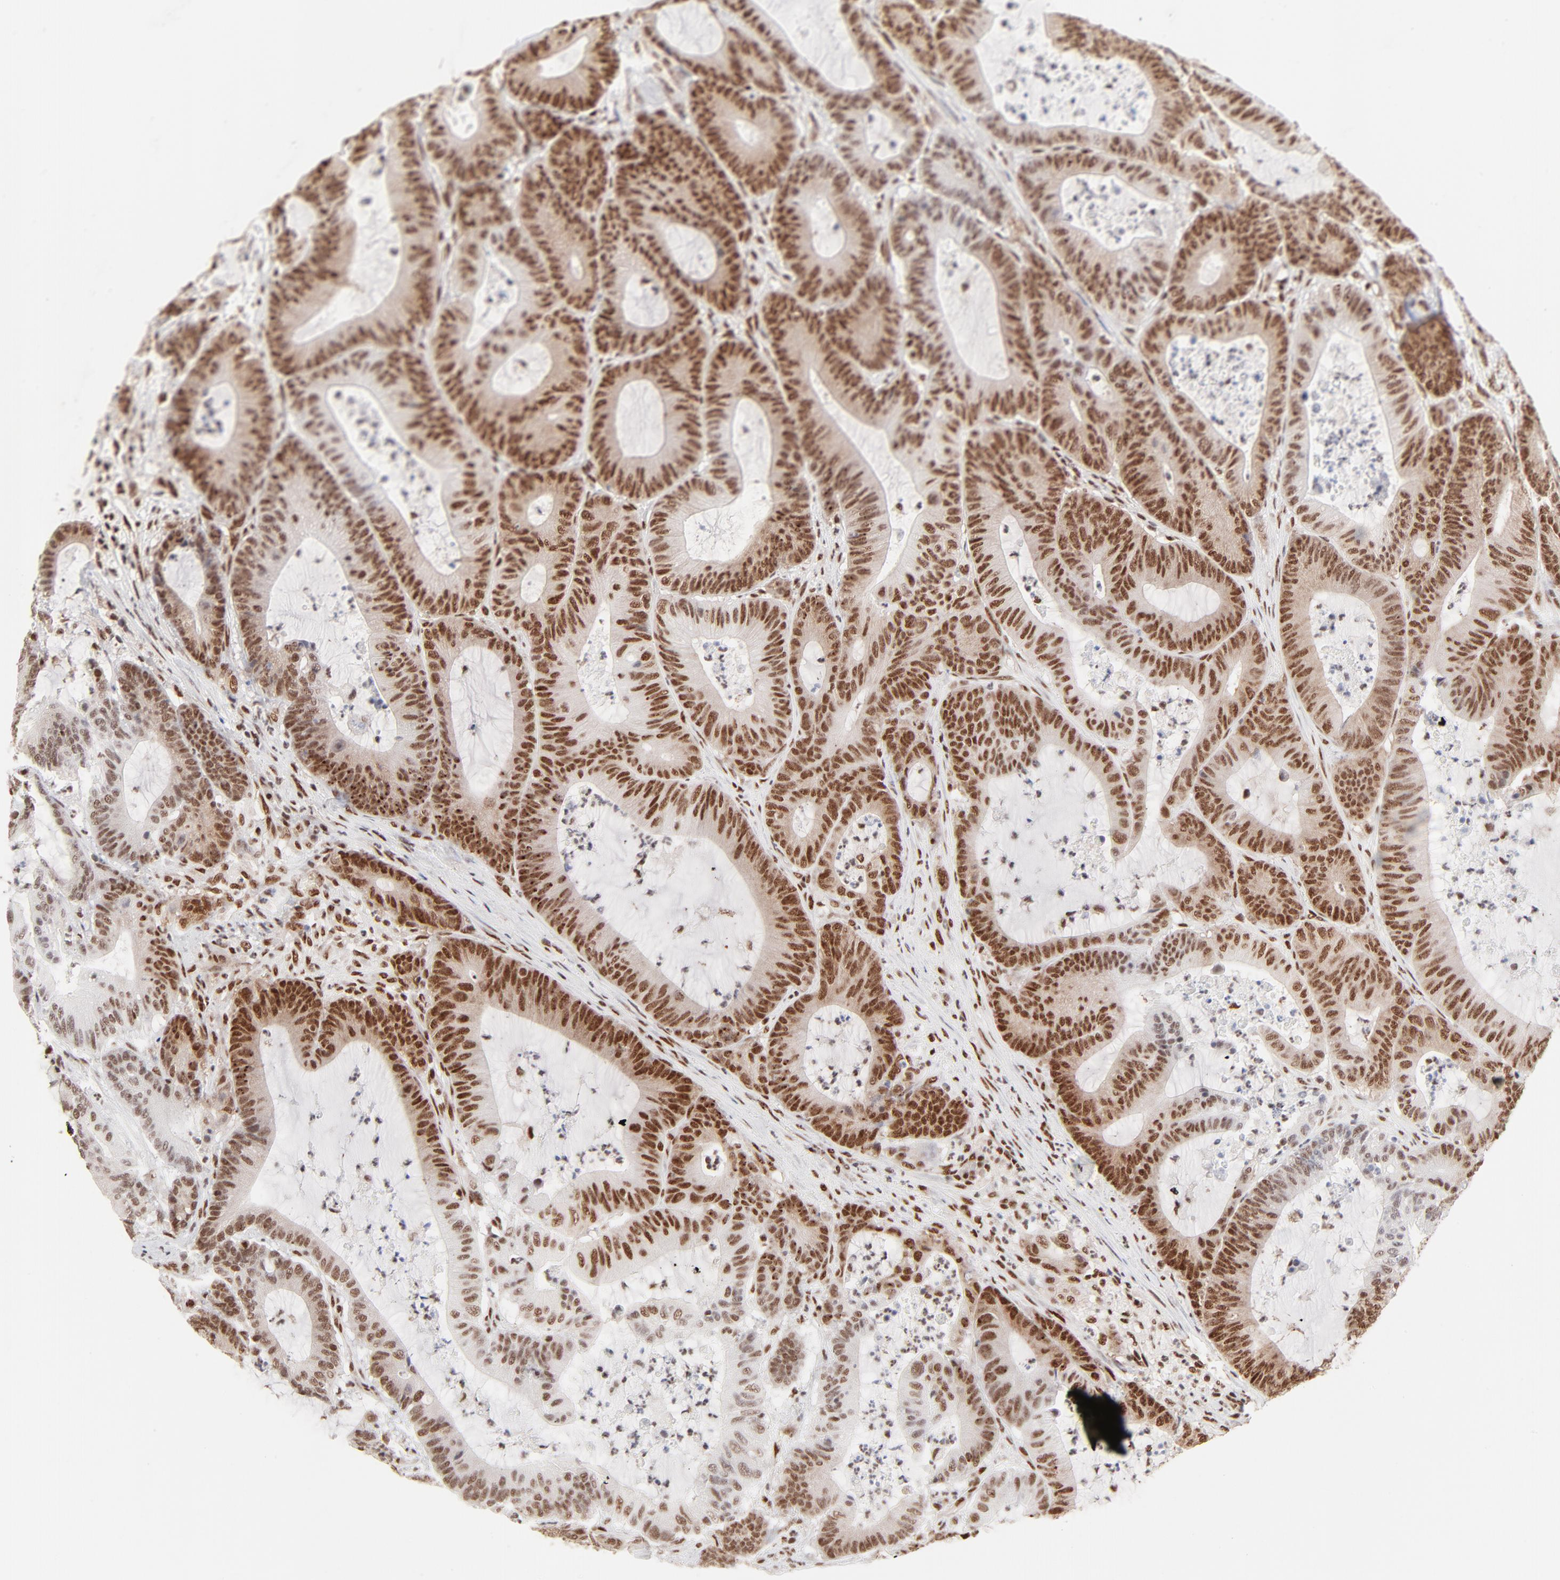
{"staining": {"intensity": "strong", "quantity": ">75%", "location": "nuclear"}, "tissue": "colorectal cancer", "cell_type": "Tumor cells", "image_type": "cancer", "snomed": [{"axis": "morphology", "description": "Adenocarcinoma, NOS"}, {"axis": "topography", "description": "Colon"}], "caption": "The histopathology image exhibits a brown stain indicating the presence of a protein in the nuclear of tumor cells in adenocarcinoma (colorectal).", "gene": "TARDBP", "patient": {"sex": "female", "age": 84}}